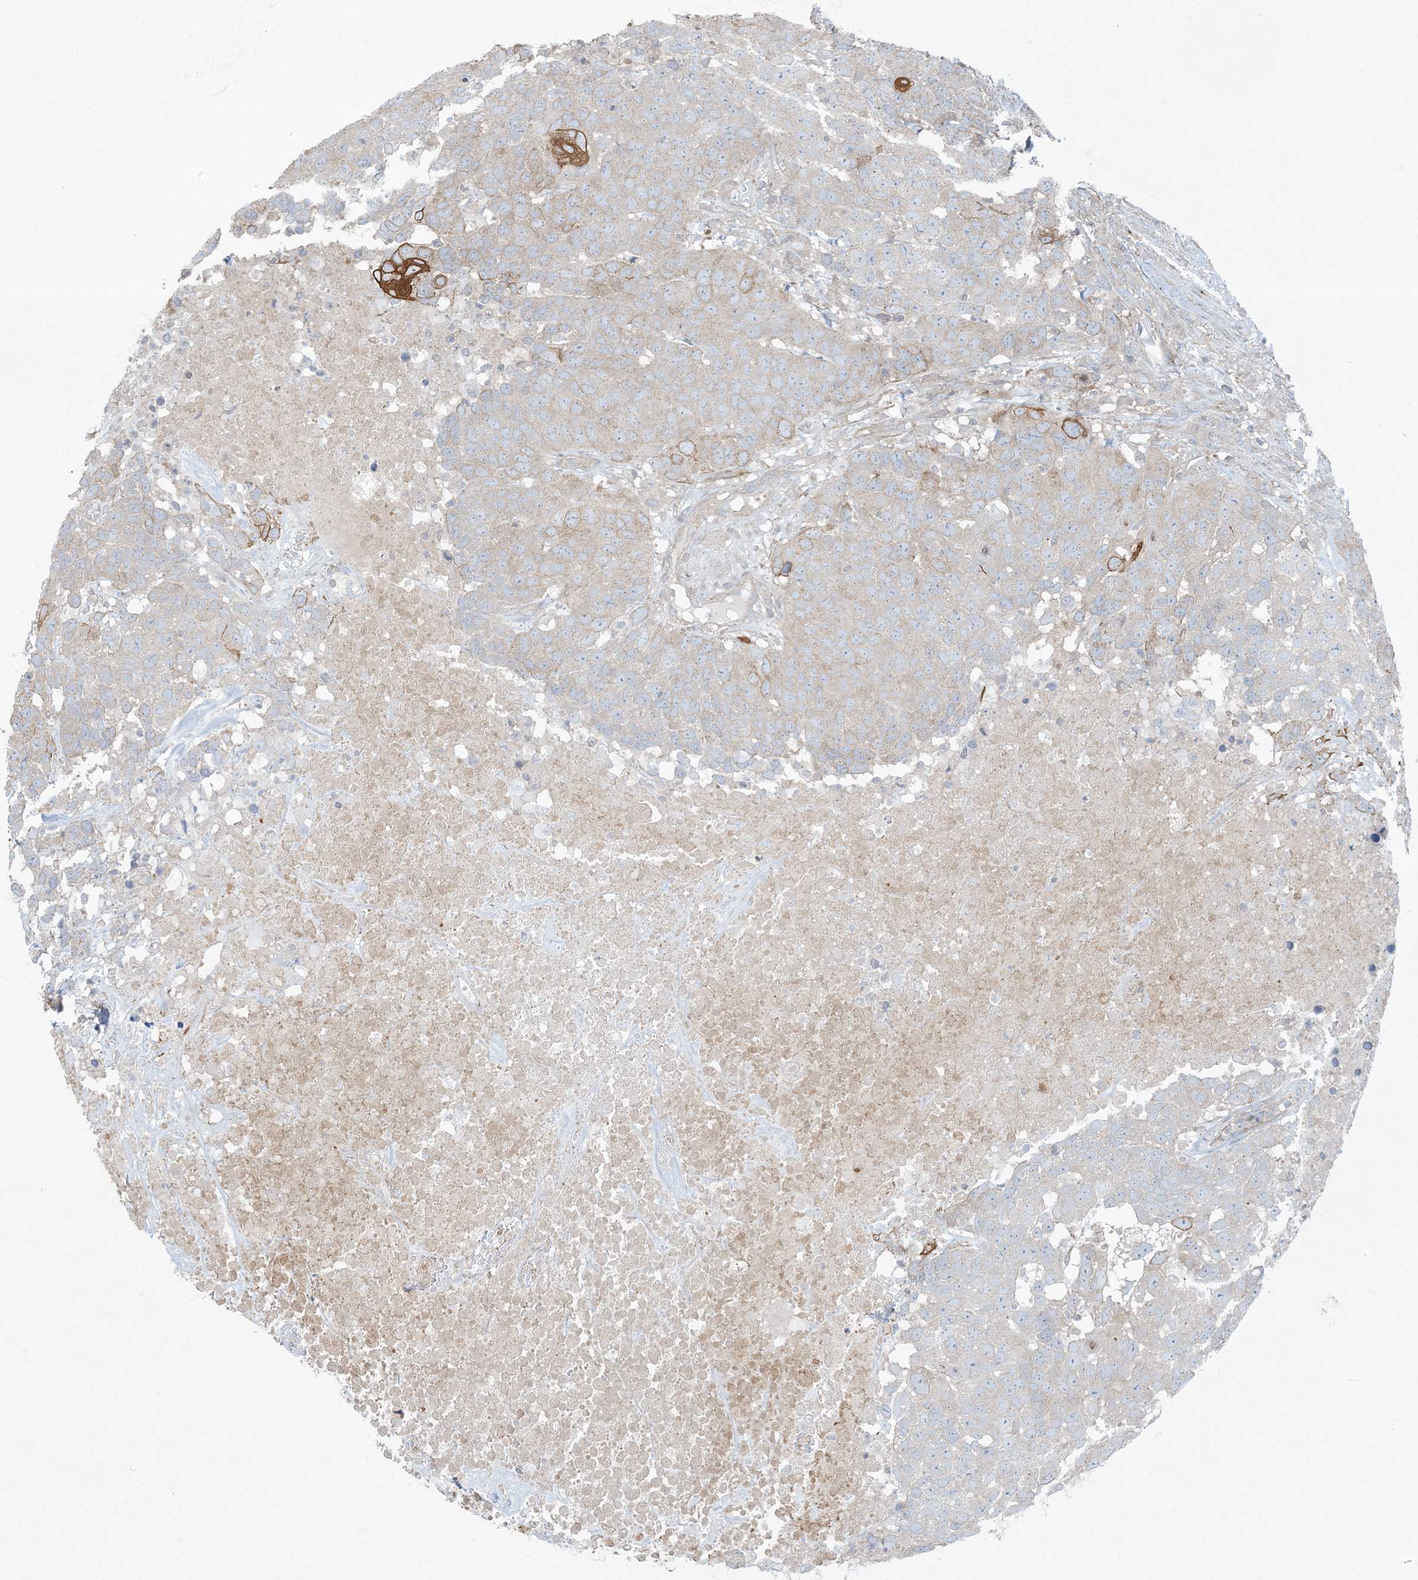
{"staining": {"intensity": "weak", "quantity": "25%-75%", "location": "cytoplasmic/membranous"}, "tissue": "head and neck cancer", "cell_type": "Tumor cells", "image_type": "cancer", "snomed": [{"axis": "morphology", "description": "Squamous cell carcinoma, NOS"}, {"axis": "topography", "description": "Head-Neck"}], "caption": "Immunohistochemistry (IHC) photomicrograph of neoplastic tissue: head and neck cancer stained using immunohistochemistry reveals low levels of weak protein expression localized specifically in the cytoplasmic/membranous of tumor cells, appearing as a cytoplasmic/membranous brown color.", "gene": "PIK3R4", "patient": {"sex": "male", "age": 66}}